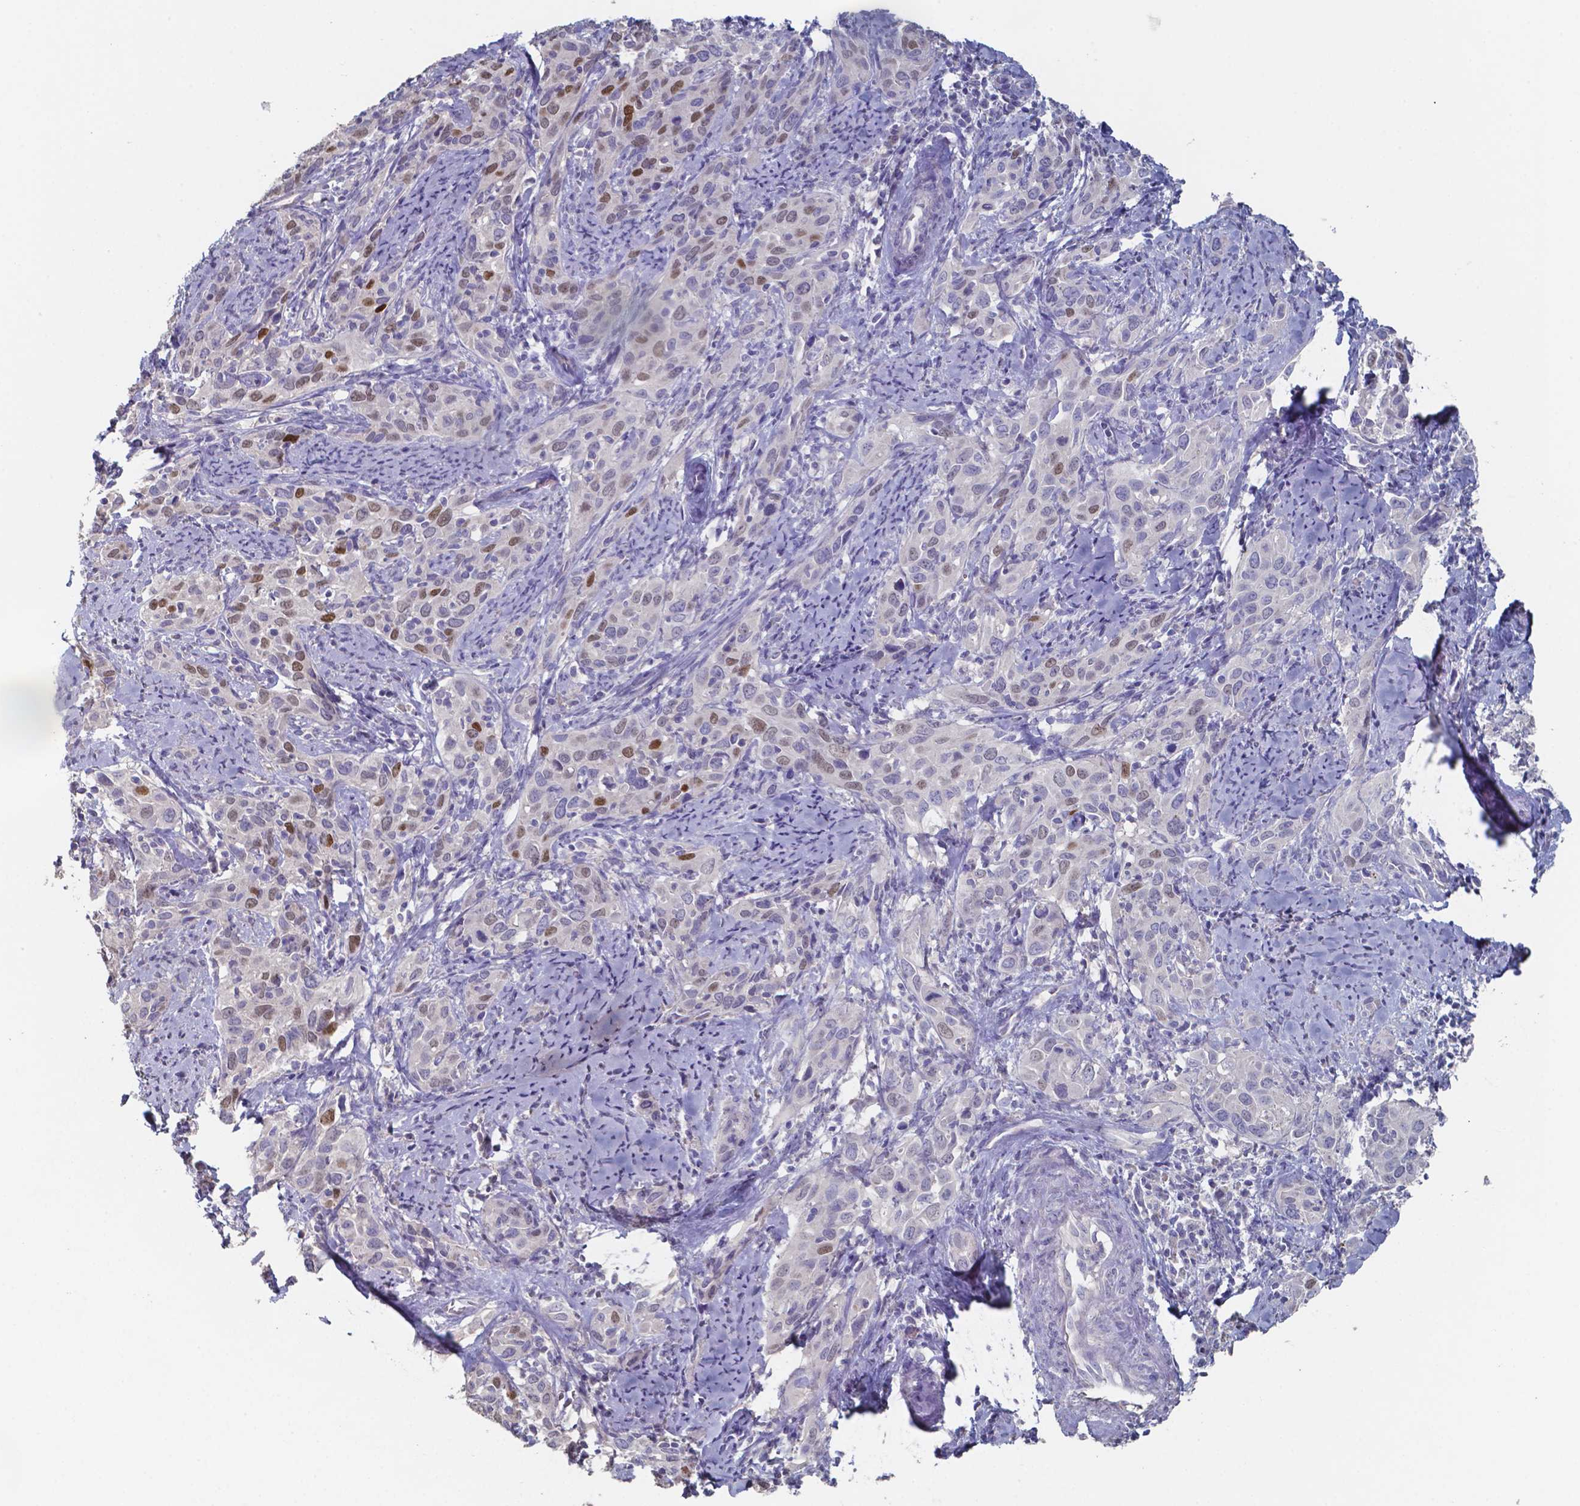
{"staining": {"intensity": "strong", "quantity": "<25%", "location": "nuclear"}, "tissue": "cervical cancer", "cell_type": "Tumor cells", "image_type": "cancer", "snomed": [{"axis": "morphology", "description": "Squamous cell carcinoma, NOS"}, {"axis": "topography", "description": "Cervix"}], "caption": "Protein expression analysis of human cervical squamous cell carcinoma reveals strong nuclear positivity in about <25% of tumor cells.", "gene": "FOXJ1", "patient": {"sex": "female", "age": 51}}